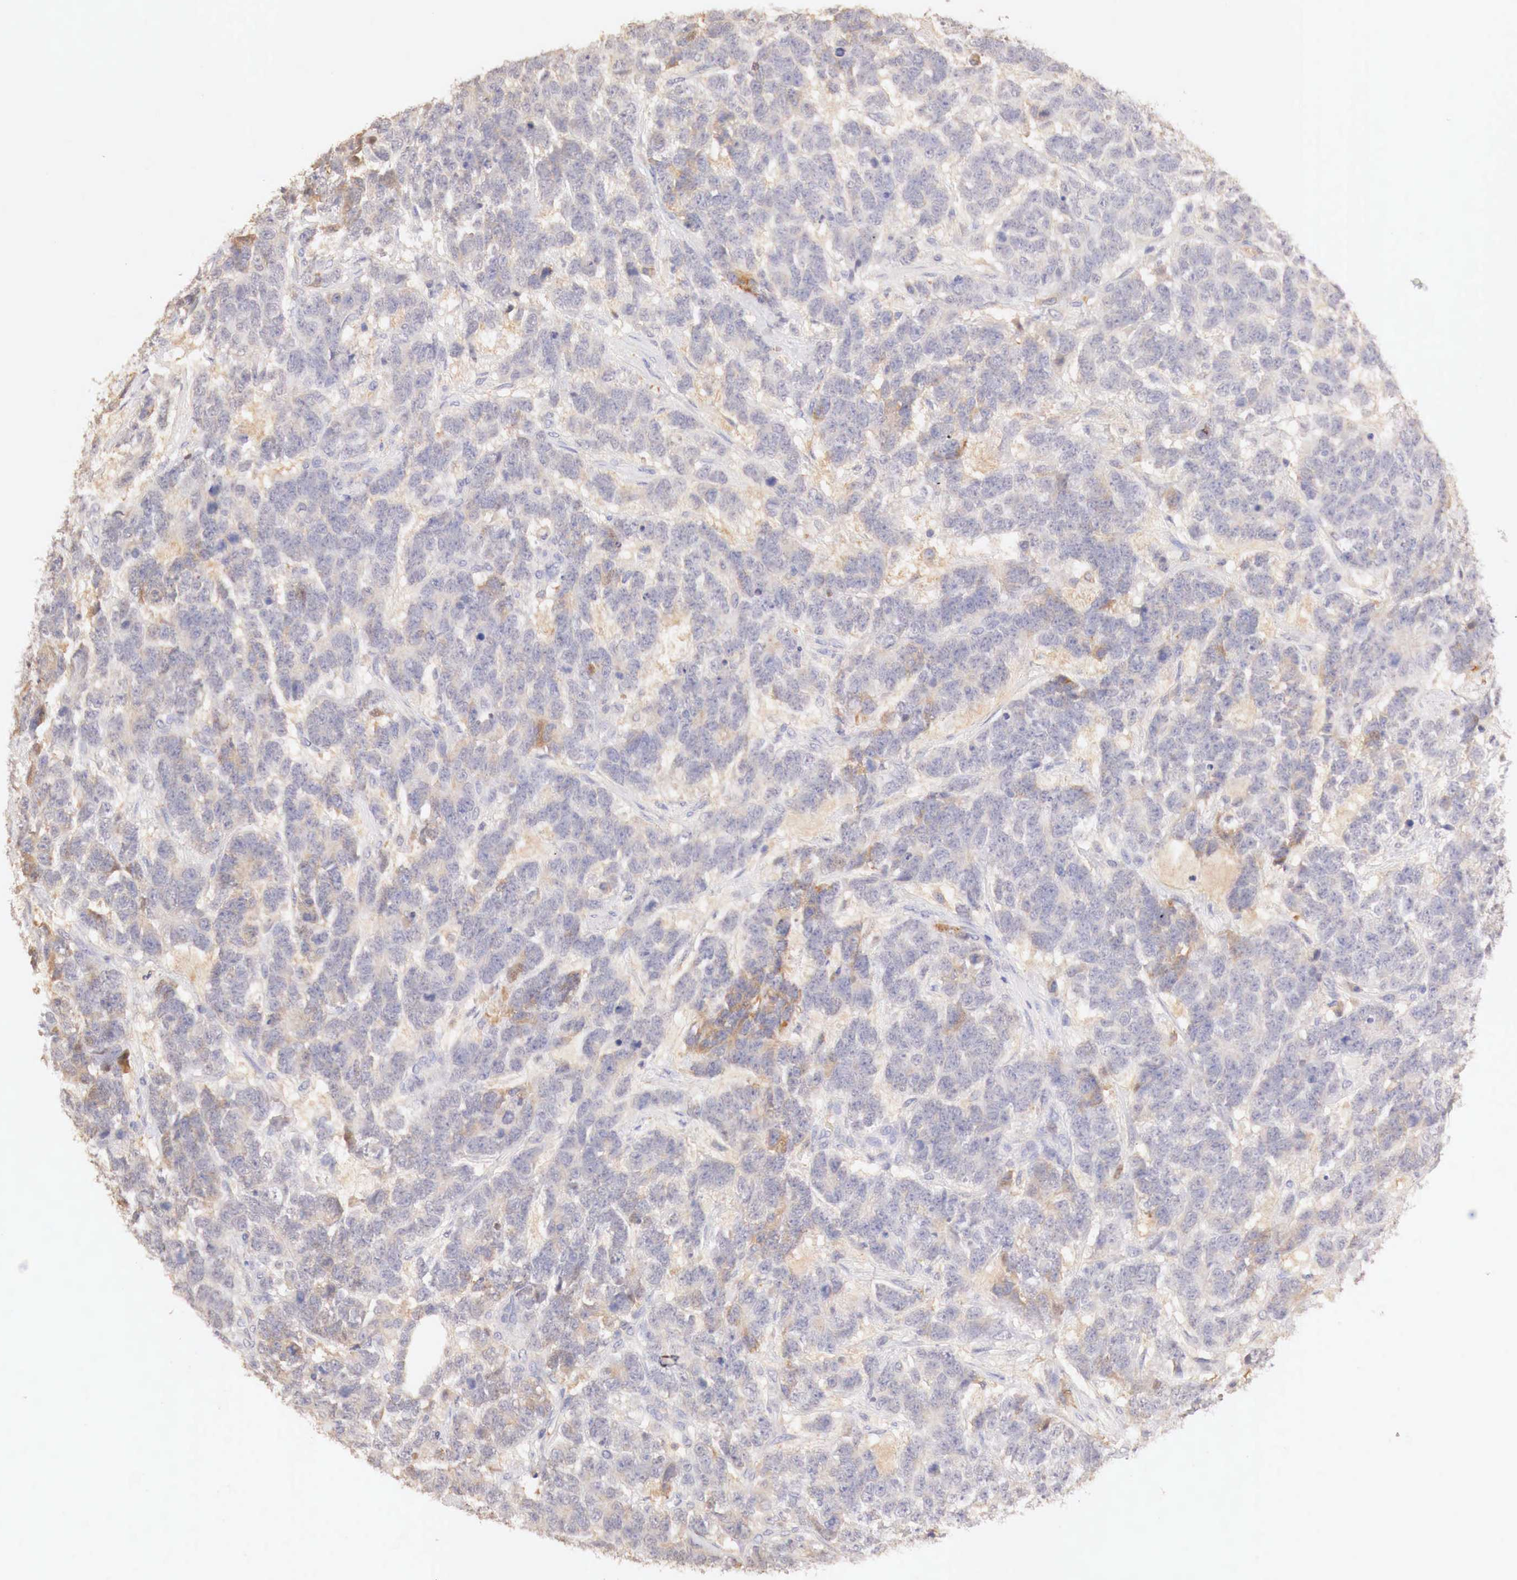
{"staining": {"intensity": "weak", "quantity": "<25%", "location": "cytoplasmic/membranous"}, "tissue": "testis cancer", "cell_type": "Tumor cells", "image_type": "cancer", "snomed": [{"axis": "morphology", "description": "Carcinoma, Embryonal, NOS"}, {"axis": "topography", "description": "Testis"}], "caption": "Testis cancer (embryonal carcinoma) was stained to show a protein in brown. There is no significant staining in tumor cells.", "gene": "GATA1", "patient": {"sex": "male", "age": 26}}